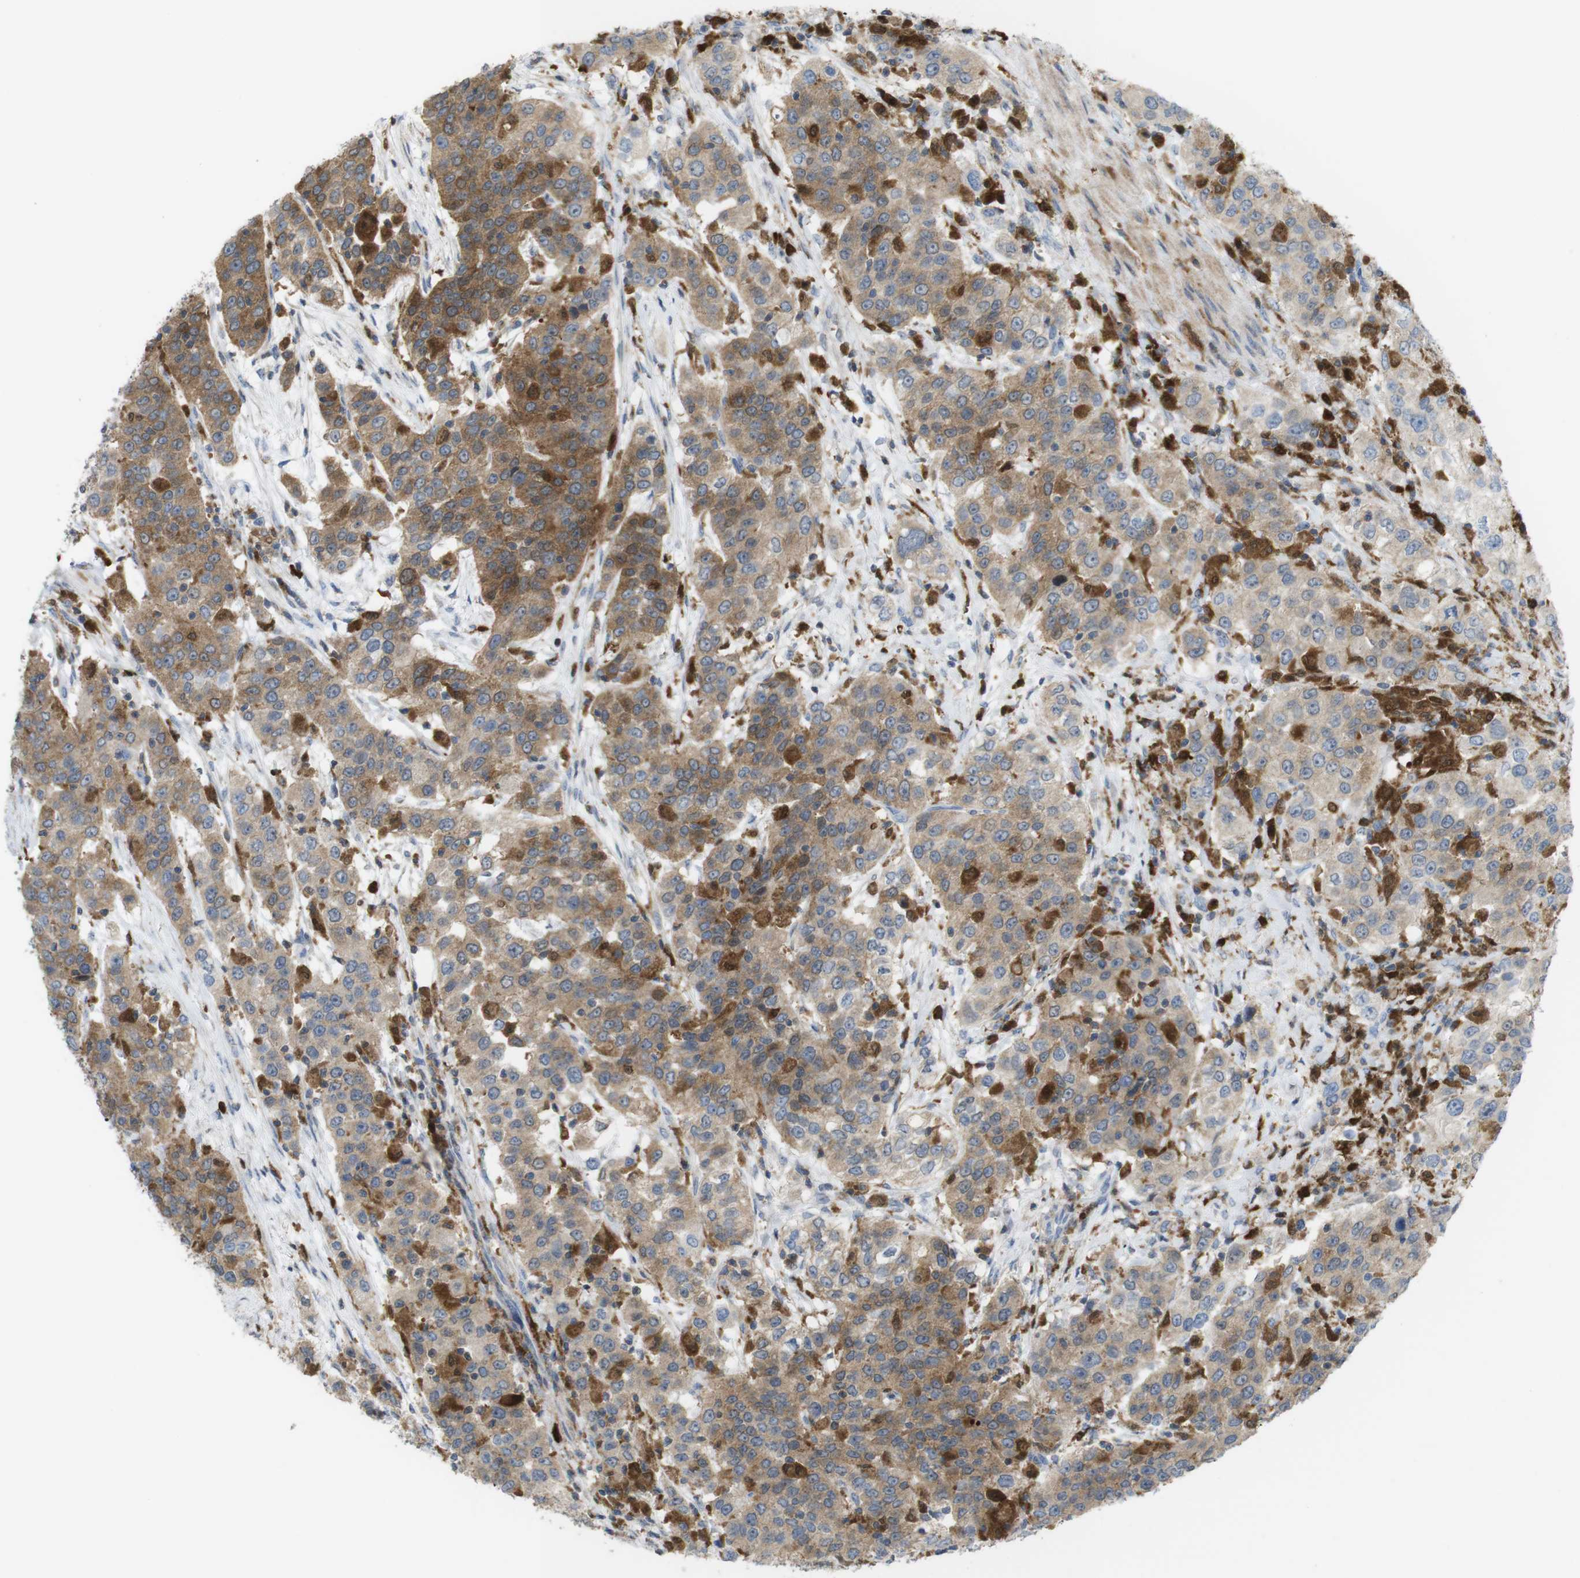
{"staining": {"intensity": "moderate", "quantity": ">75%", "location": "cytoplasmic/membranous"}, "tissue": "urothelial cancer", "cell_type": "Tumor cells", "image_type": "cancer", "snomed": [{"axis": "morphology", "description": "Urothelial carcinoma, High grade"}, {"axis": "topography", "description": "Urinary bladder"}], "caption": "Protein analysis of urothelial cancer tissue shows moderate cytoplasmic/membranous positivity in approximately >75% of tumor cells.", "gene": "PRKCD", "patient": {"sex": "female", "age": 80}}